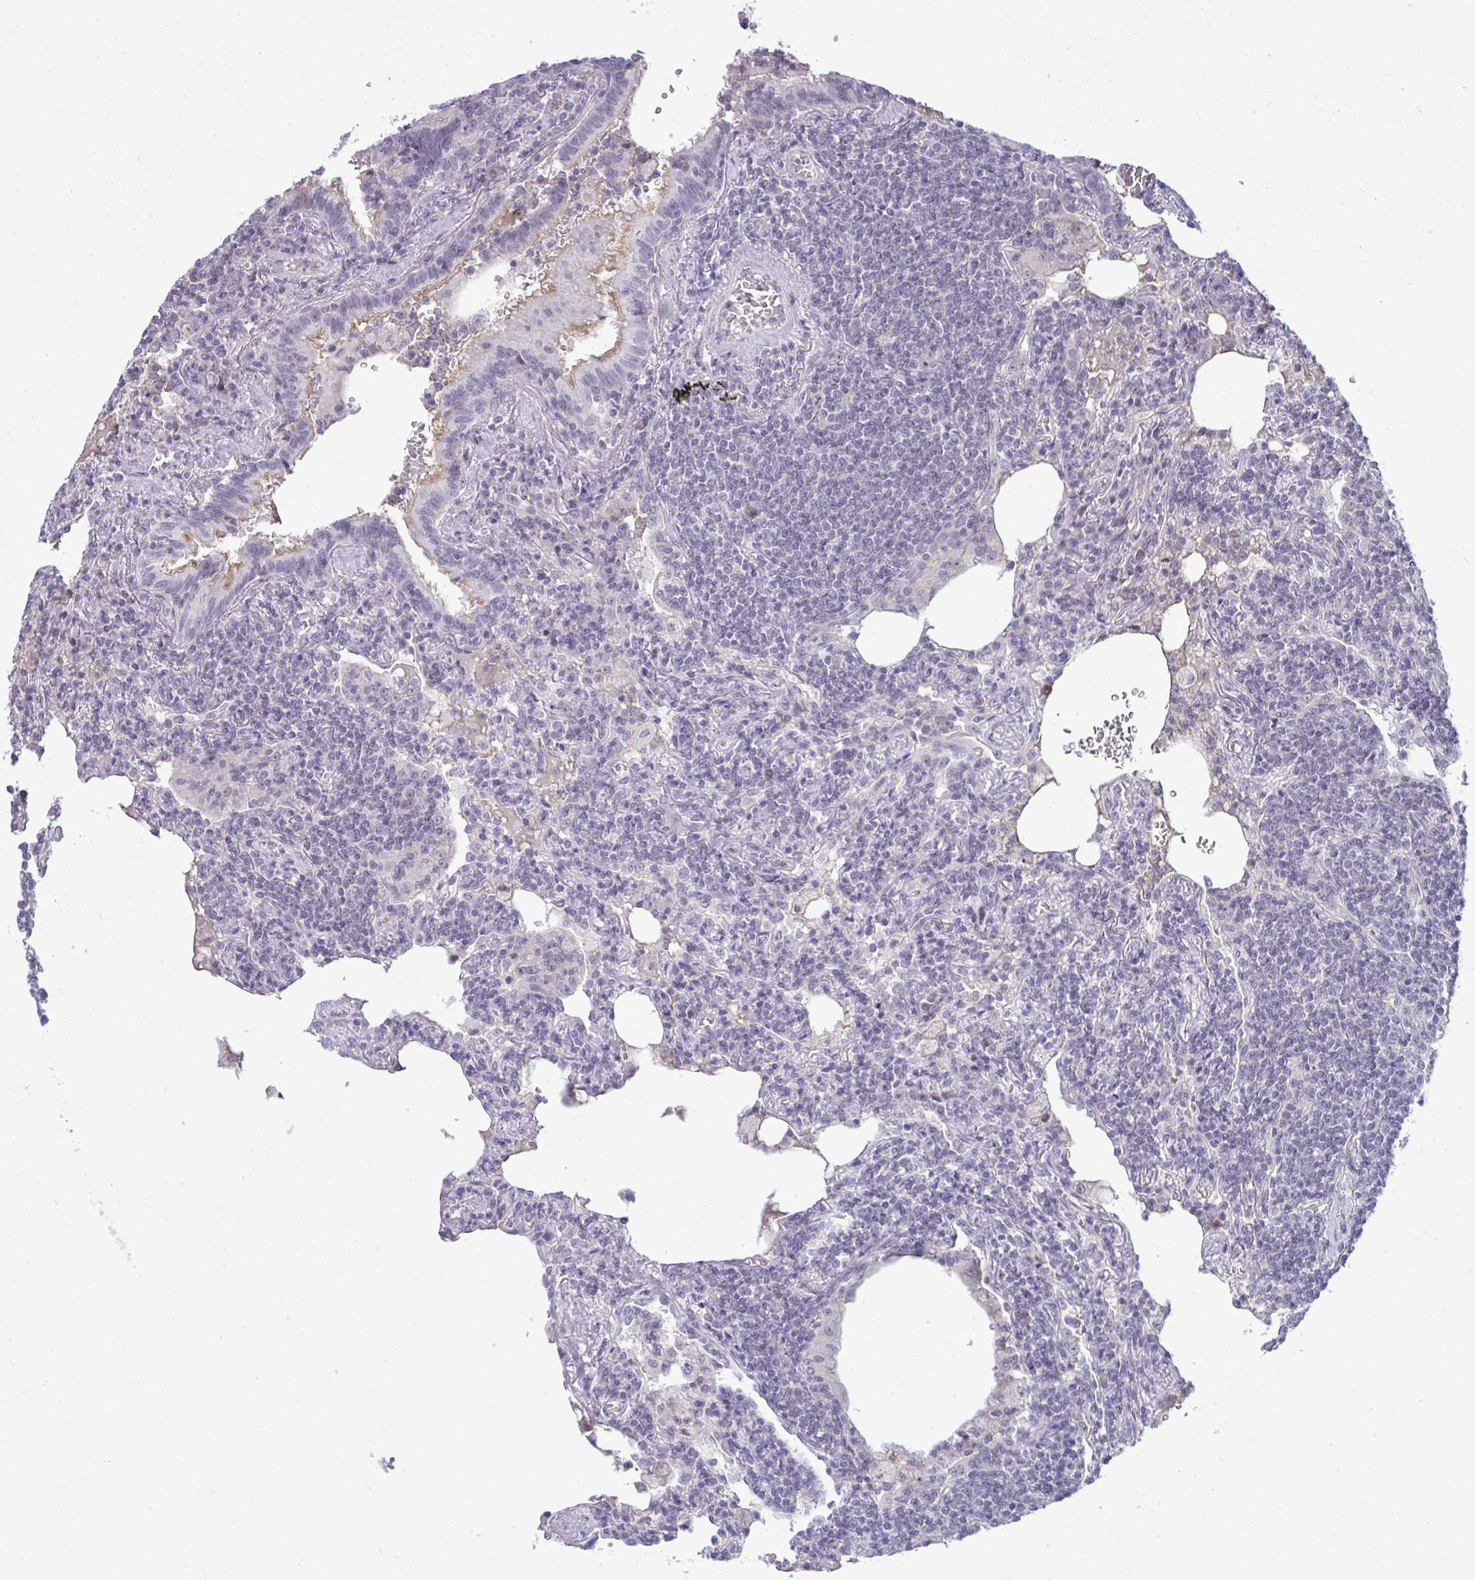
{"staining": {"intensity": "negative", "quantity": "none", "location": "none"}, "tissue": "lymphoma", "cell_type": "Tumor cells", "image_type": "cancer", "snomed": [{"axis": "morphology", "description": "Malignant lymphoma, non-Hodgkin's type, Low grade"}, {"axis": "topography", "description": "Lung"}], "caption": "A histopathology image of human lymphoma is negative for staining in tumor cells.", "gene": "RNASEH1", "patient": {"sex": "female", "age": 71}}